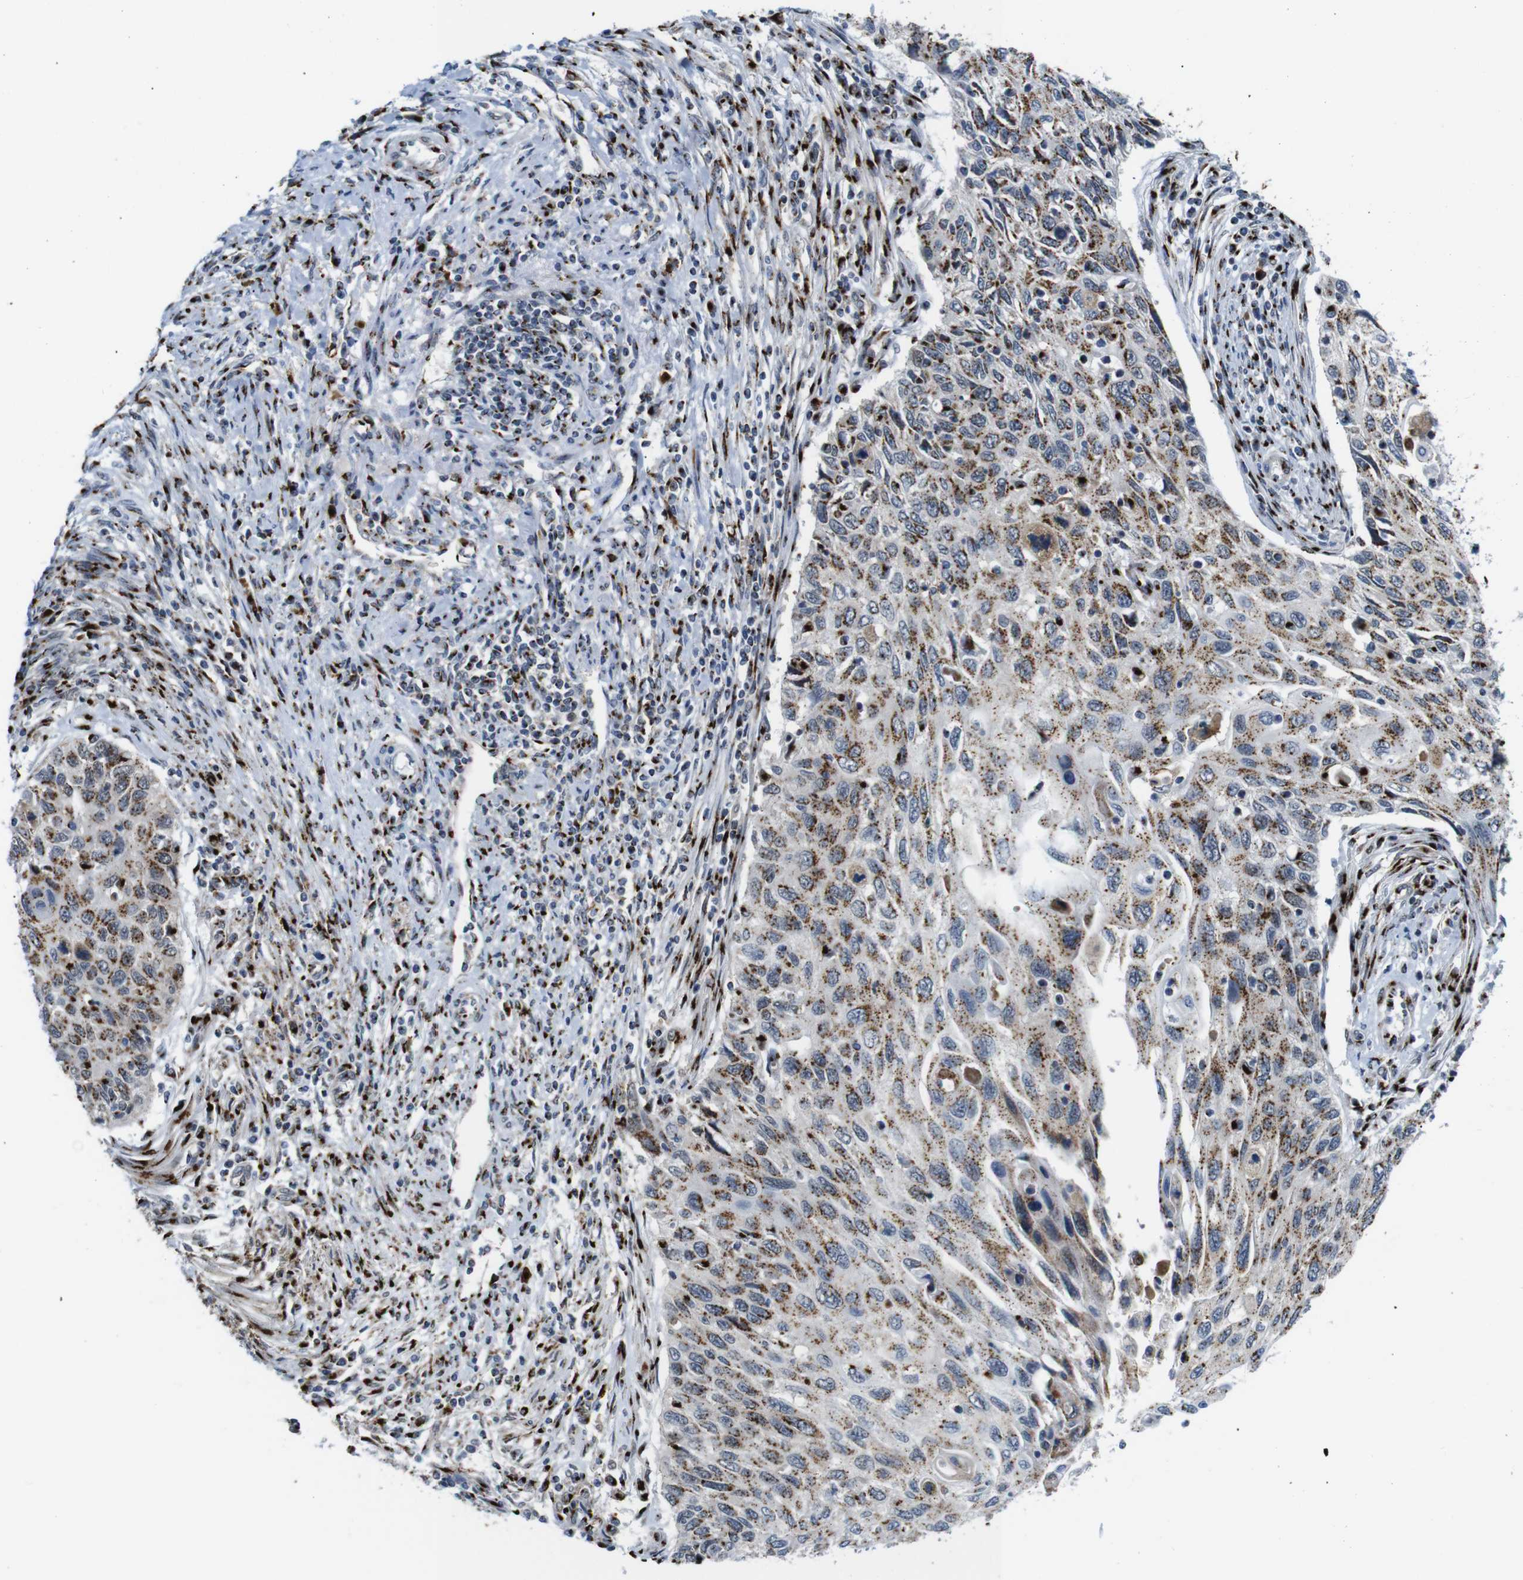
{"staining": {"intensity": "moderate", "quantity": ">75%", "location": "cytoplasmic/membranous"}, "tissue": "cervical cancer", "cell_type": "Tumor cells", "image_type": "cancer", "snomed": [{"axis": "morphology", "description": "Squamous cell carcinoma, NOS"}, {"axis": "topography", "description": "Cervix"}], "caption": "Immunohistochemistry histopathology image of cervical squamous cell carcinoma stained for a protein (brown), which reveals medium levels of moderate cytoplasmic/membranous expression in about >75% of tumor cells.", "gene": "TGOLN2", "patient": {"sex": "female", "age": 70}}